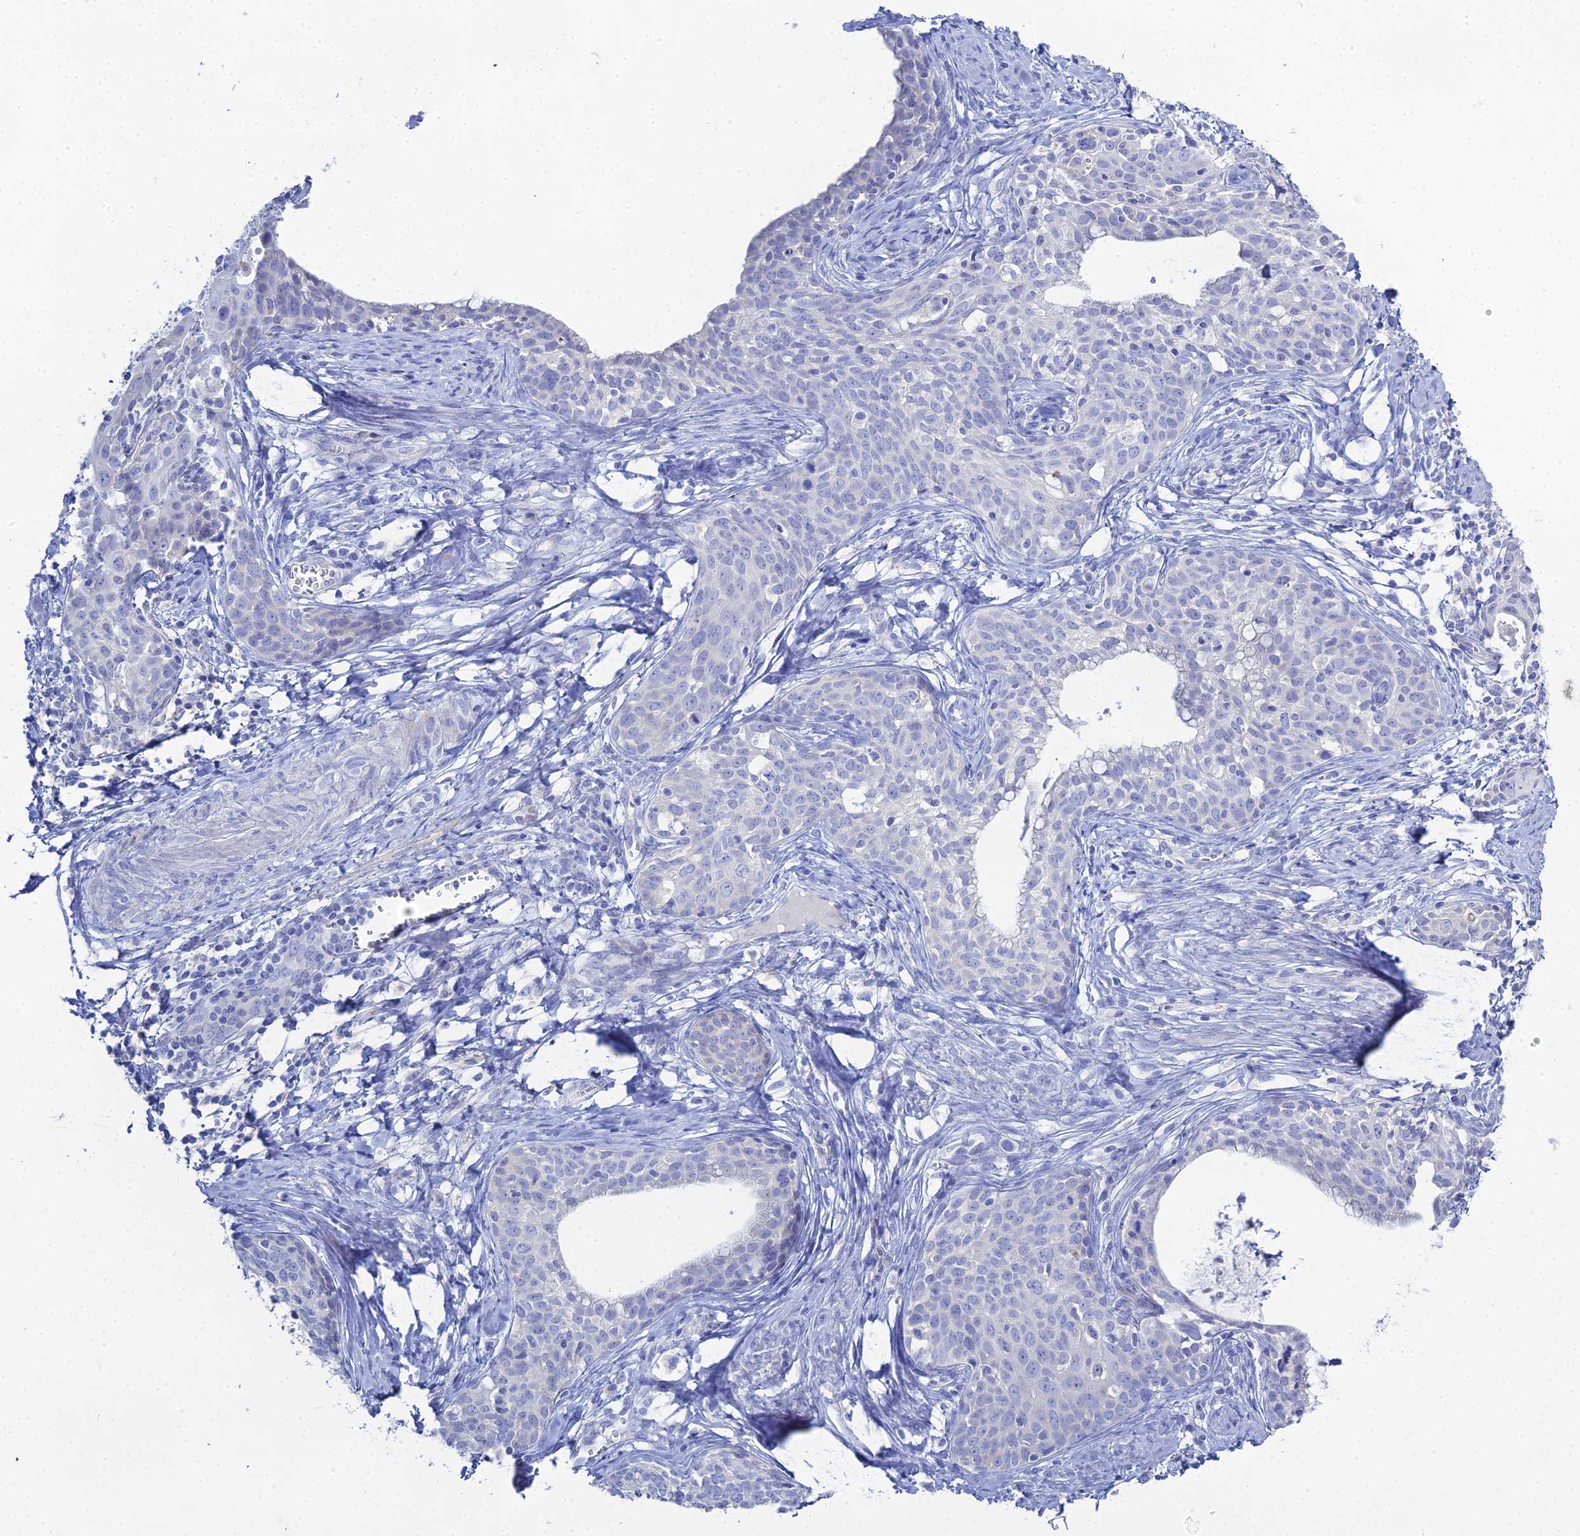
{"staining": {"intensity": "negative", "quantity": "none", "location": "none"}, "tissue": "cervical cancer", "cell_type": "Tumor cells", "image_type": "cancer", "snomed": [{"axis": "morphology", "description": "Squamous cell carcinoma, NOS"}, {"axis": "topography", "description": "Cervix"}], "caption": "A histopathology image of human cervical cancer (squamous cell carcinoma) is negative for staining in tumor cells.", "gene": "DHX34", "patient": {"sex": "female", "age": 52}}